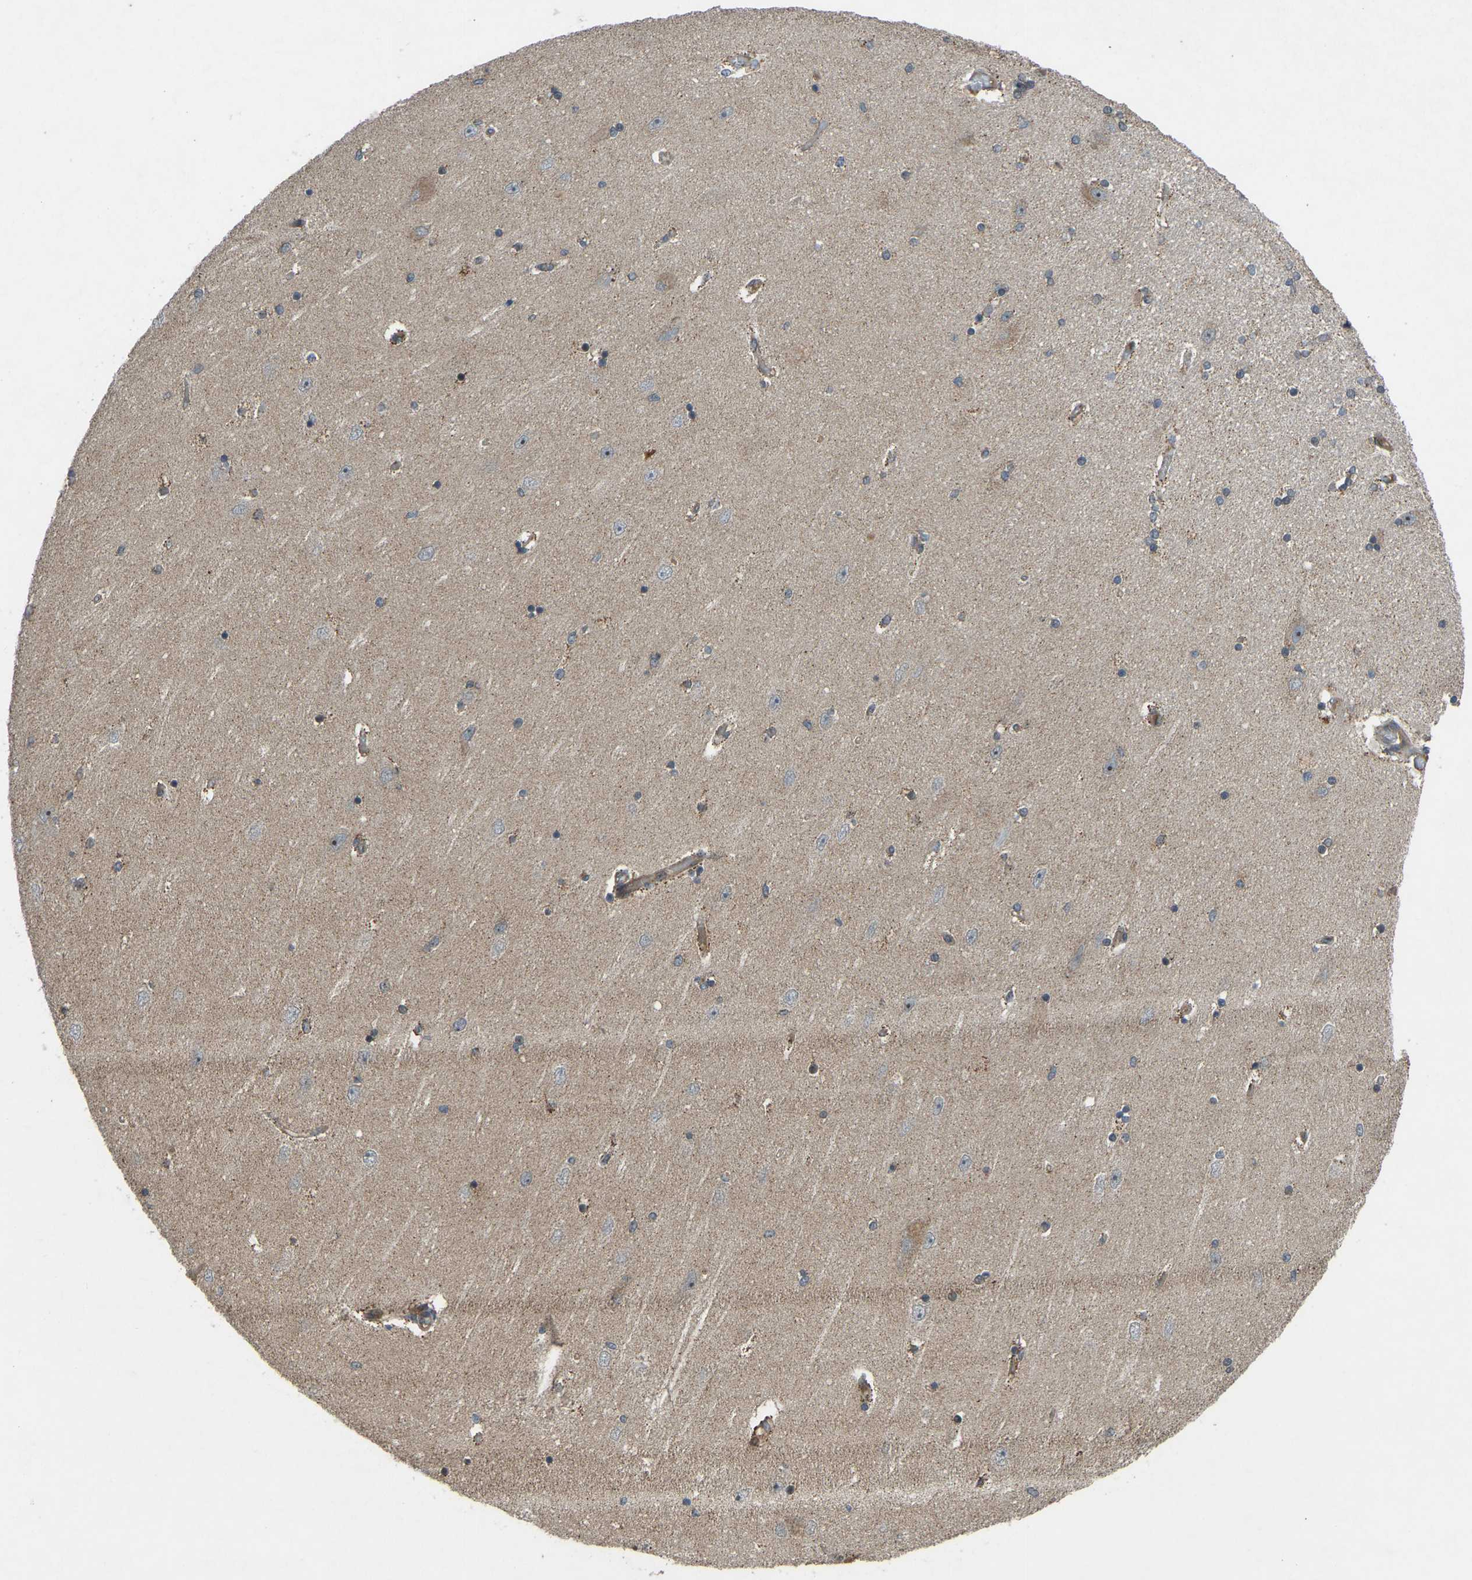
{"staining": {"intensity": "weak", "quantity": "25%-75%", "location": "cytoplasmic/membranous"}, "tissue": "hippocampus", "cell_type": "Glial cells", "image_type": "normal", "snomed": [{"axis": "morphology", "description": "Normal tissue, NOS"}, {"axis": "topography", "description": "Hippocampus"}], "caption": "A histopathology image showing weak cytoplasmic/membranous expression in approximately 25%-75% of glial cells in benign hippocampus, as visualized by brown immunohistochemical staining.", "gene": "ZNF71", "patient": {"sex": "female", "age": 54}}